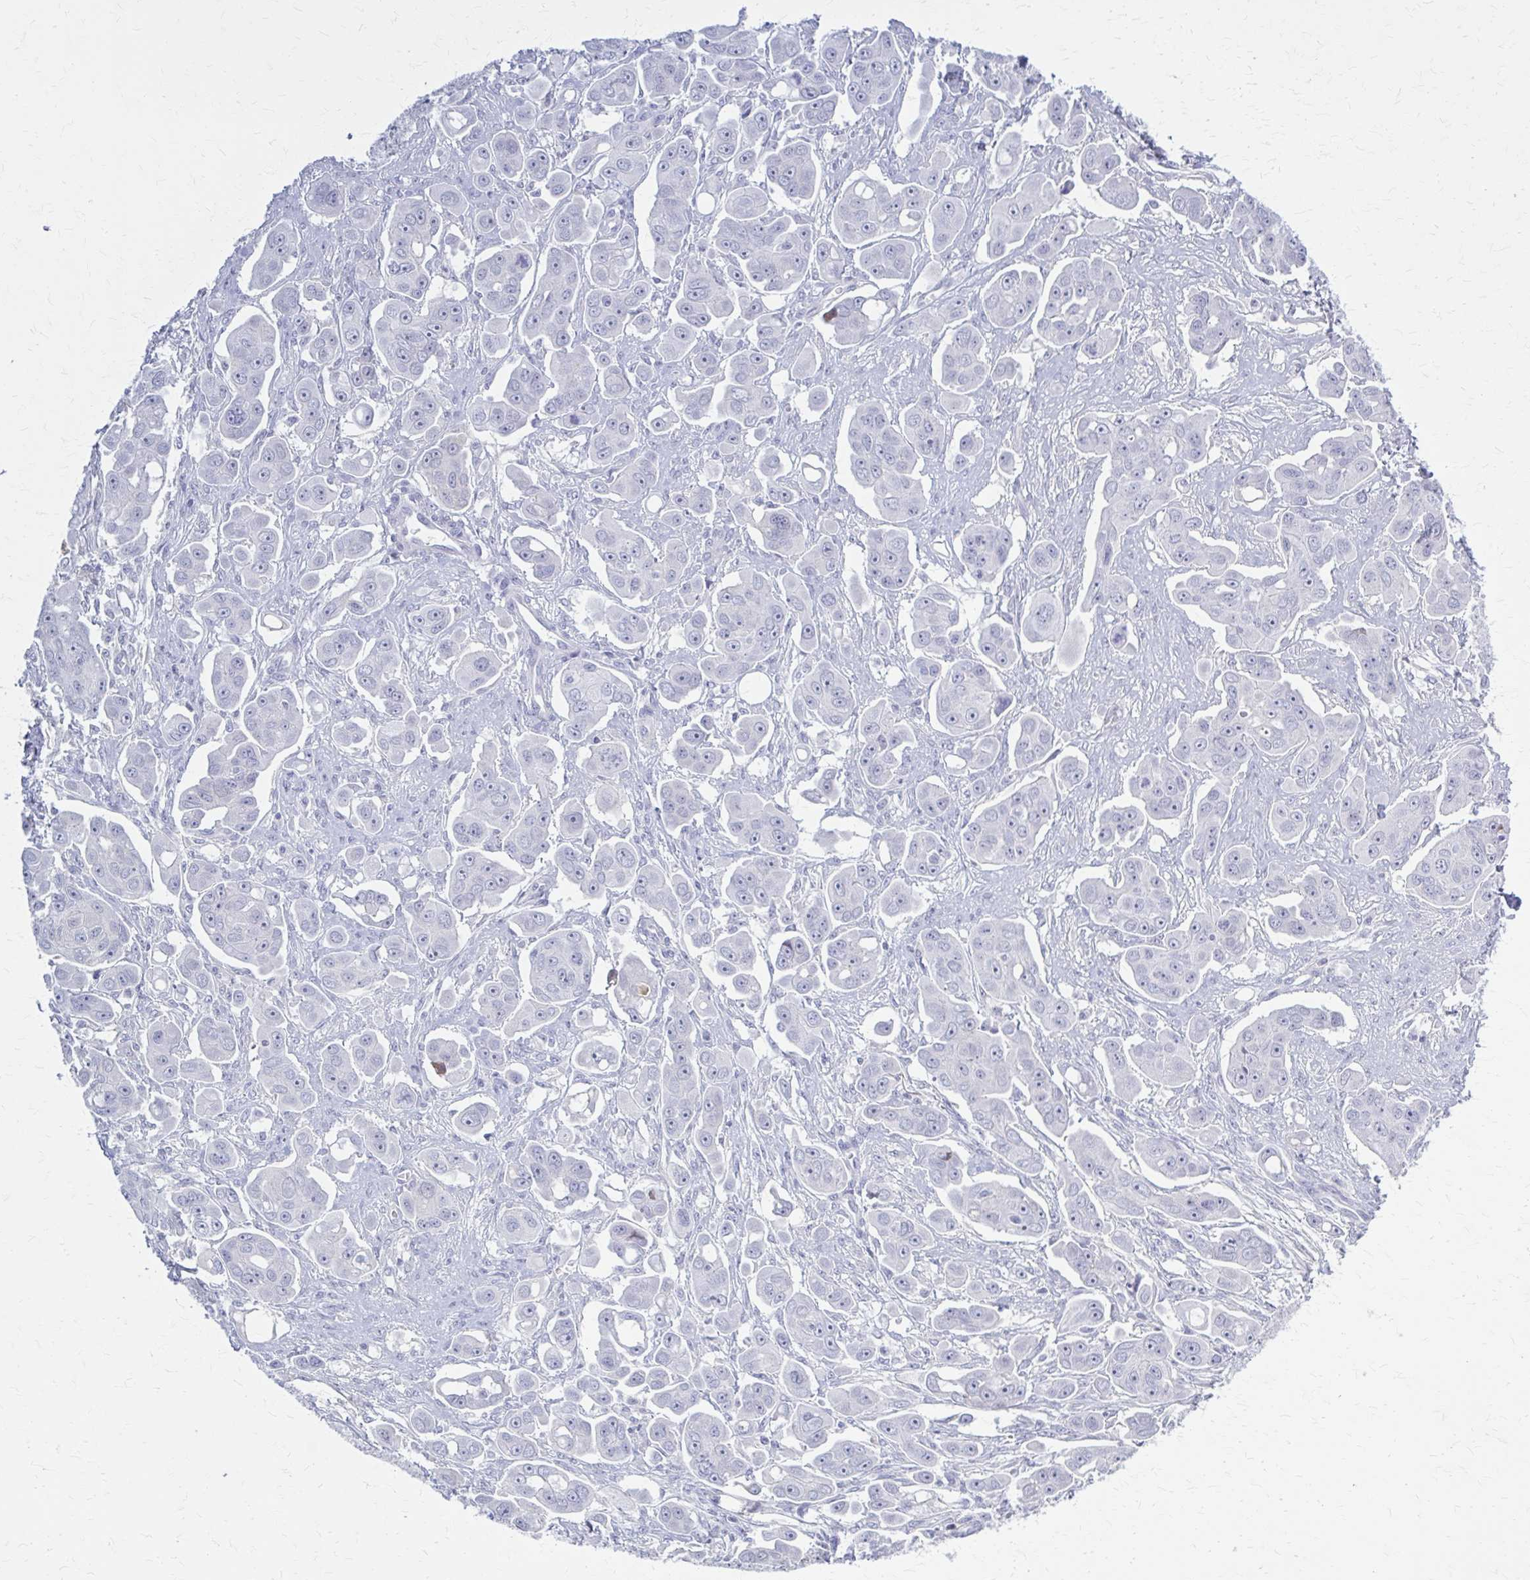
{"staining": {"intensity": "negative", "quantity": "none", "location": "none"}, "tissue": "ovarian cancer", "cell_type": "Tumor cells", "image_type": "cancer", "snomed": [{"axis": "morphology", "description": "Carcinoma, endometroid"}, {"axis": "topography", "description": "Ovary"}], "caption": "Tumor cells are negative for protein expression in human ovarian cancer (endometroid carcinoma). (DAB (3,3'-diaminobenzidine) immunohistochemistry with hematoxylin counter stain).", "gene": "SERPIND1", "patient": {"sex": "female", "age": 70}}